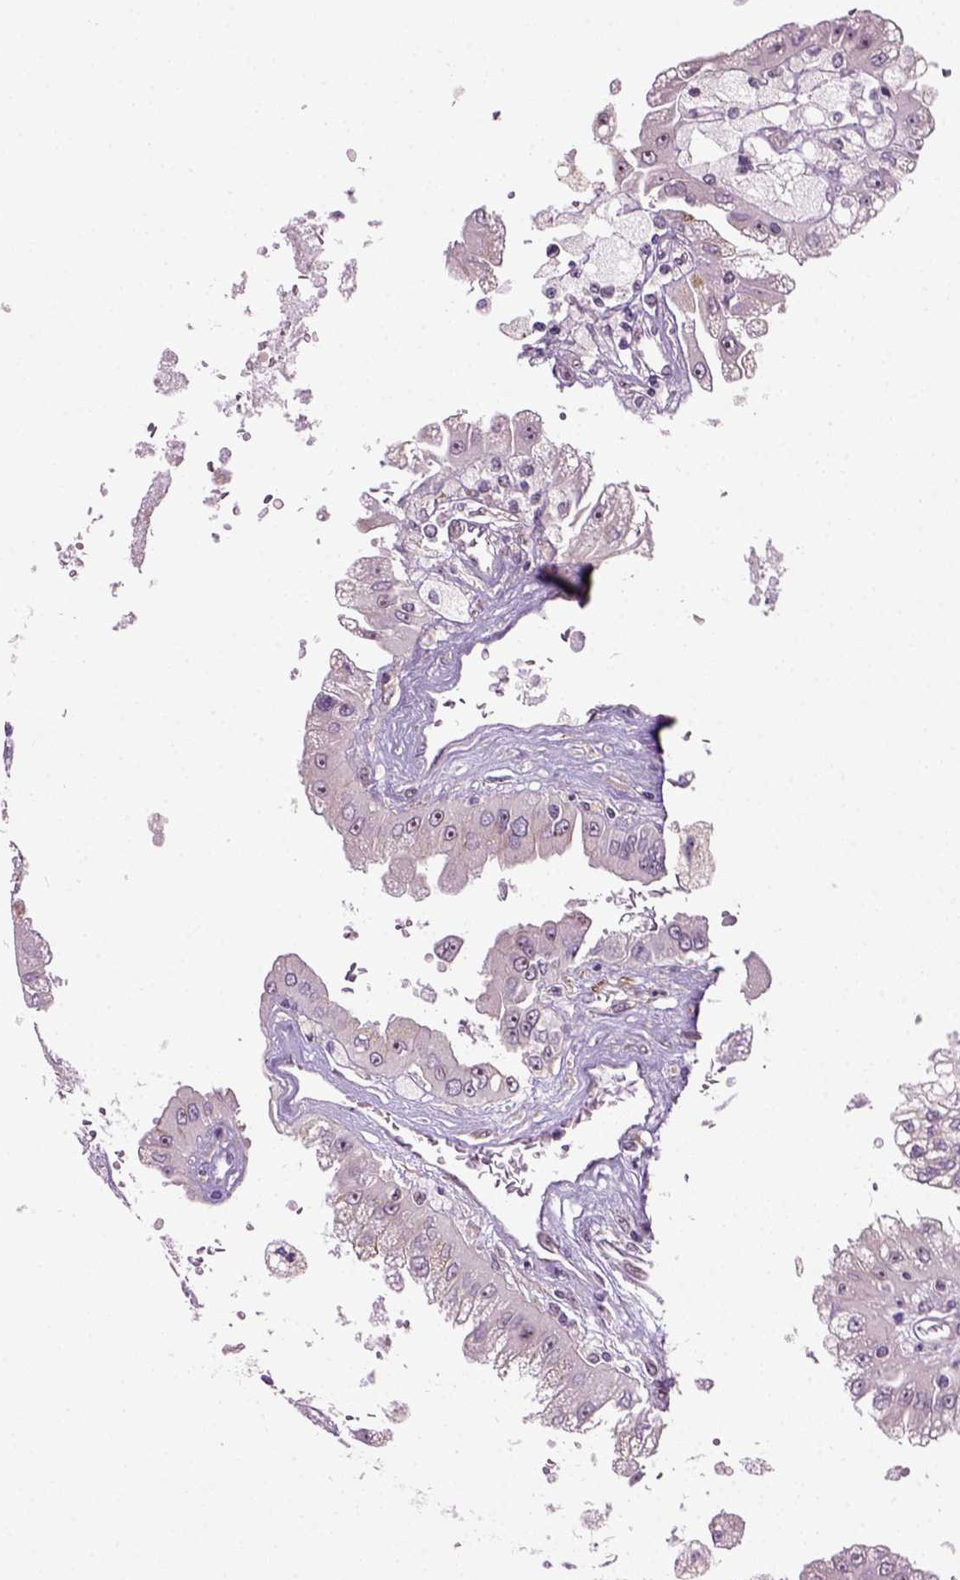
{"staining": {"intensity": "moderate", "quantity": ">75%", "location": "nuclear"}, "tissue": "renal cancer", "cell_type": "Tumor cells", "image_type": "cancer", "snomed": [{"axis": "morphology", "description": "Adenocarcinoma, NOS"}, {"axis": "topography", "description": "Kidney"}], "caption": "A micrograph showing moderate nuclear expression in about >75% of tumor cells in adenocarcinoma (renal), as visualized by brown immunohistochemical staining.", "gene": "RRS1", "patient": {"sex": "male", "age": 58}}